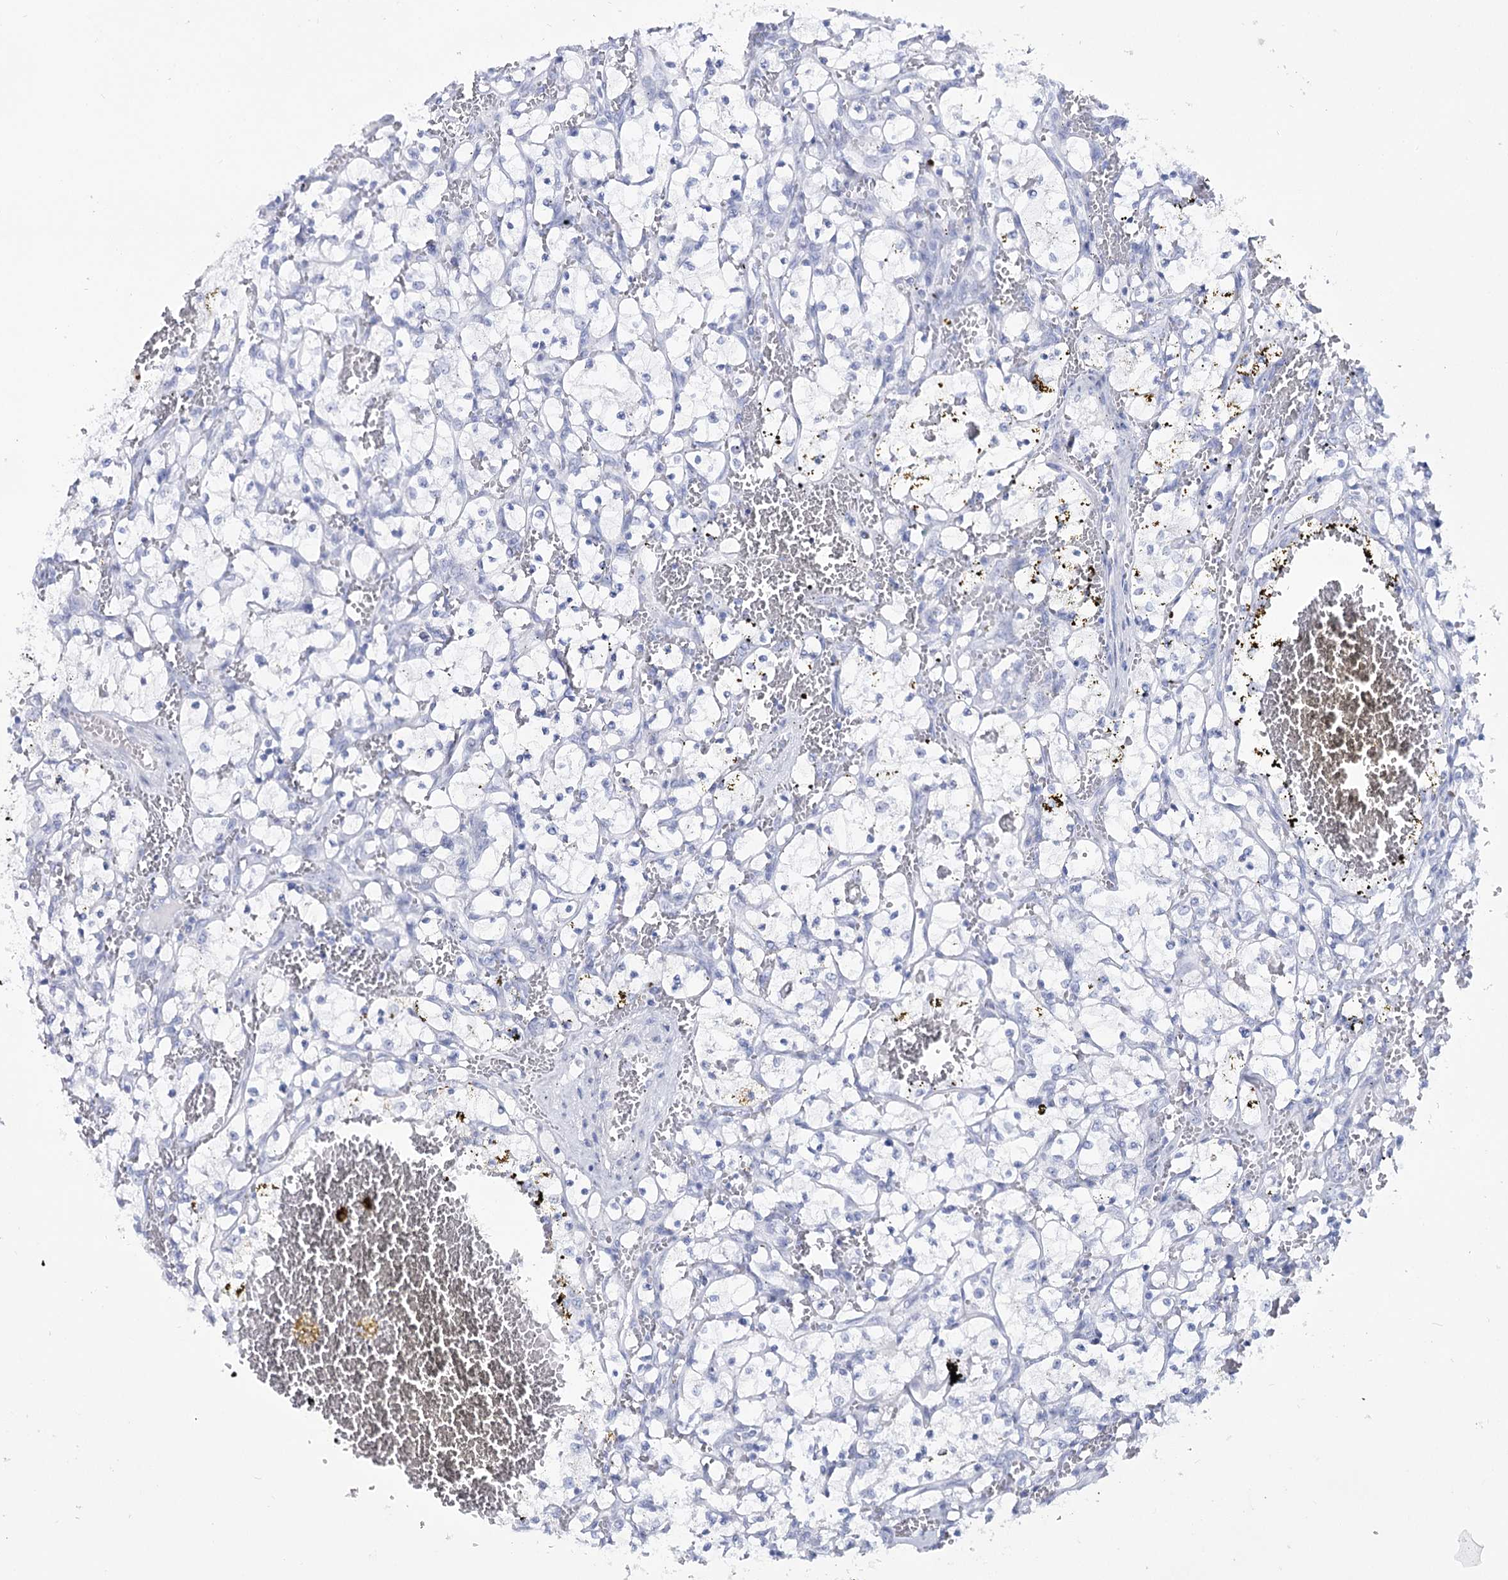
{"staining": {"intensity": "negative", "quantity": "none", "location": "none"}, "tissue": "renal cancer", "cell_type": "Tumor cells", "image_type": "cancer", "snomed": [{"axis": "morphology", "description": "Adenocarcinoma, NOS"}, {"axis": "topography", "description": "Kidney"}], "caption": "This is an IHC micrograph of renal cancer (adenocarcinoma). There is no expression in tumor cells.", "gene": "RNF186", "patient": {"sex": "female", "age": 69}}